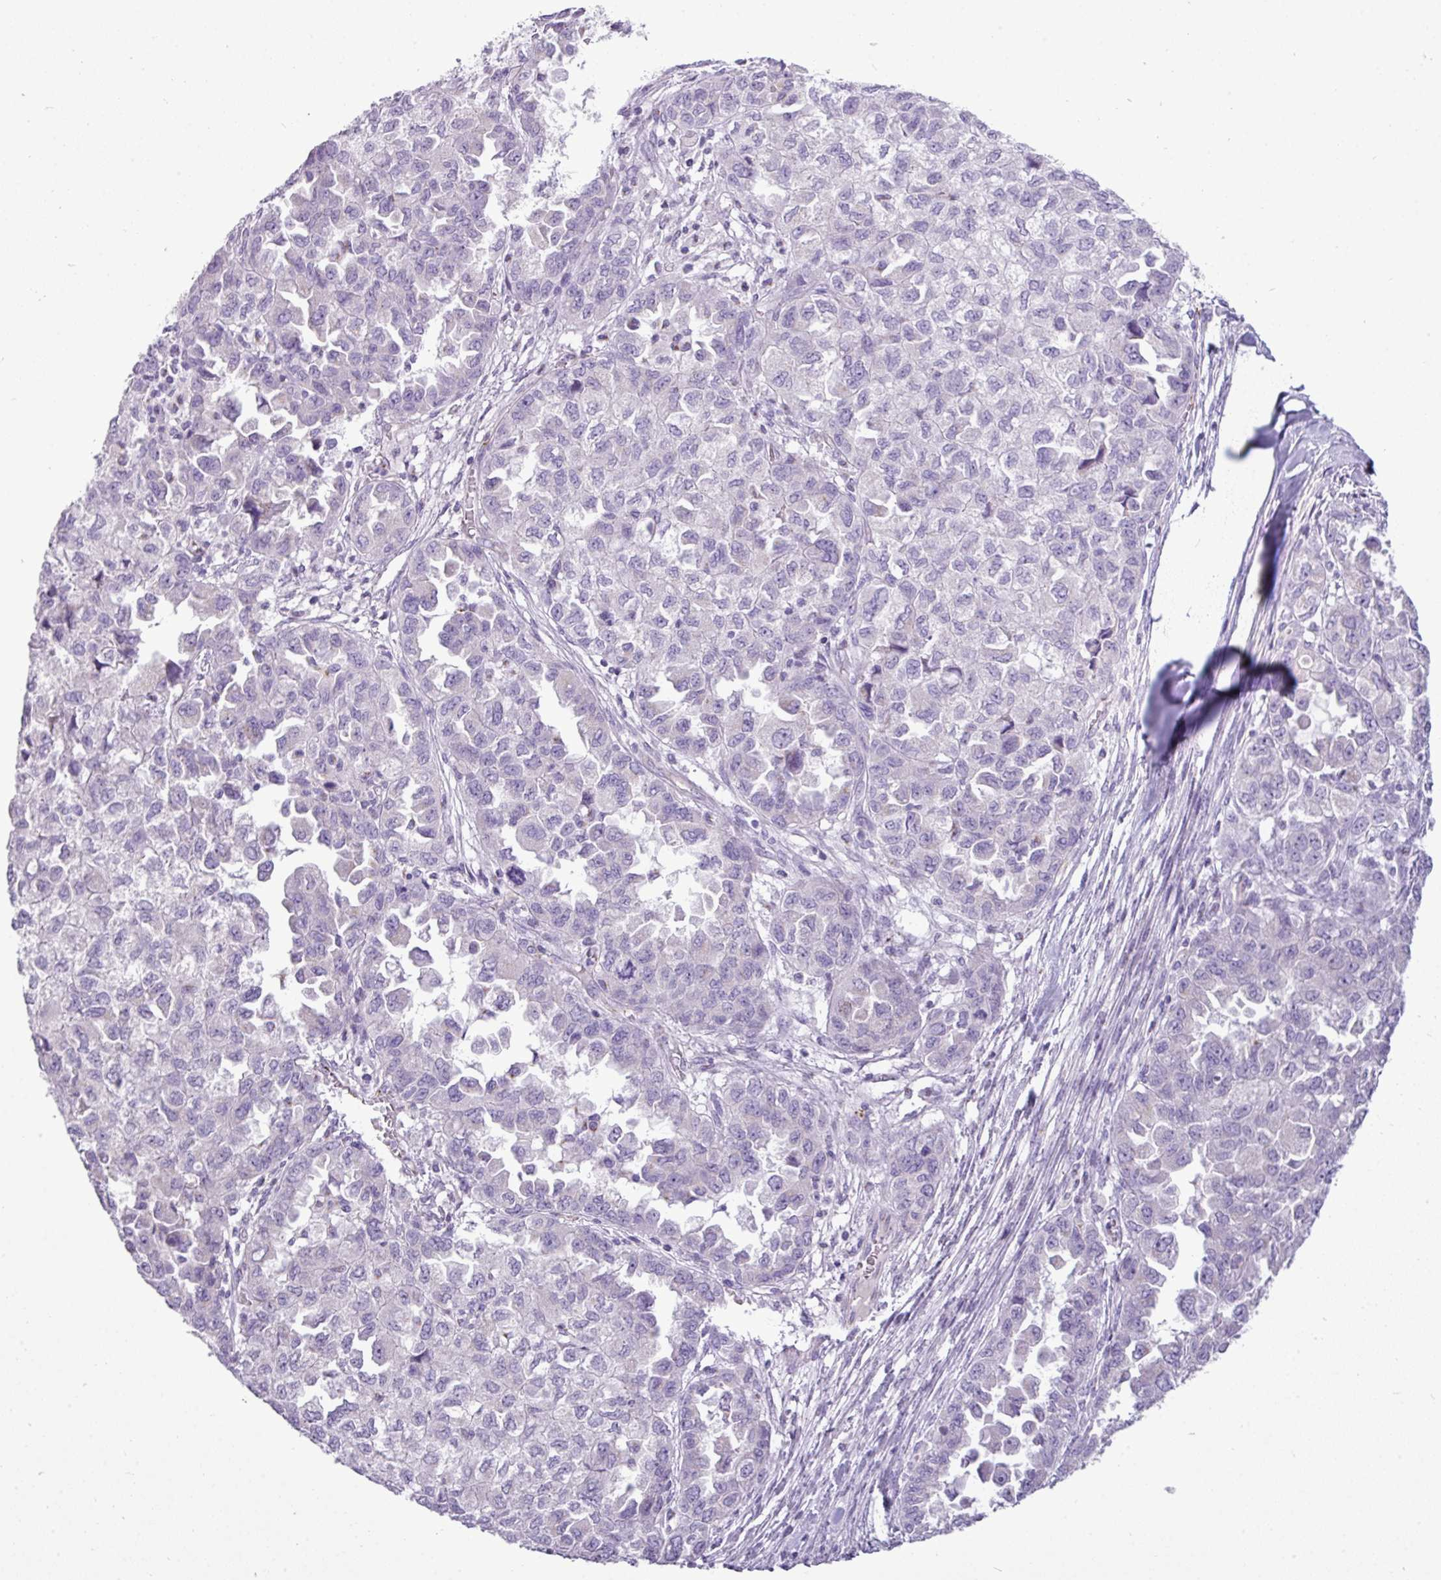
{"staining": {"intensity": "negative", "quantity": "none", "location": "none"}, "tissue": "ovarian cancer", "cell_type": "Tumor cells", "image_type": "cancer", "snomed": [{"axis": "morphology", "description": "Cystadenocarcinoma, serous, NOS"}, {"axis": "topography", "description": "Ovary"}], "caption": "Tumor cells are negative for brown protein staining in serous cystadenocarcinoma (ovarian).", "gene": "FAM43A", "patient": {"sex": "female", "age": 84}}